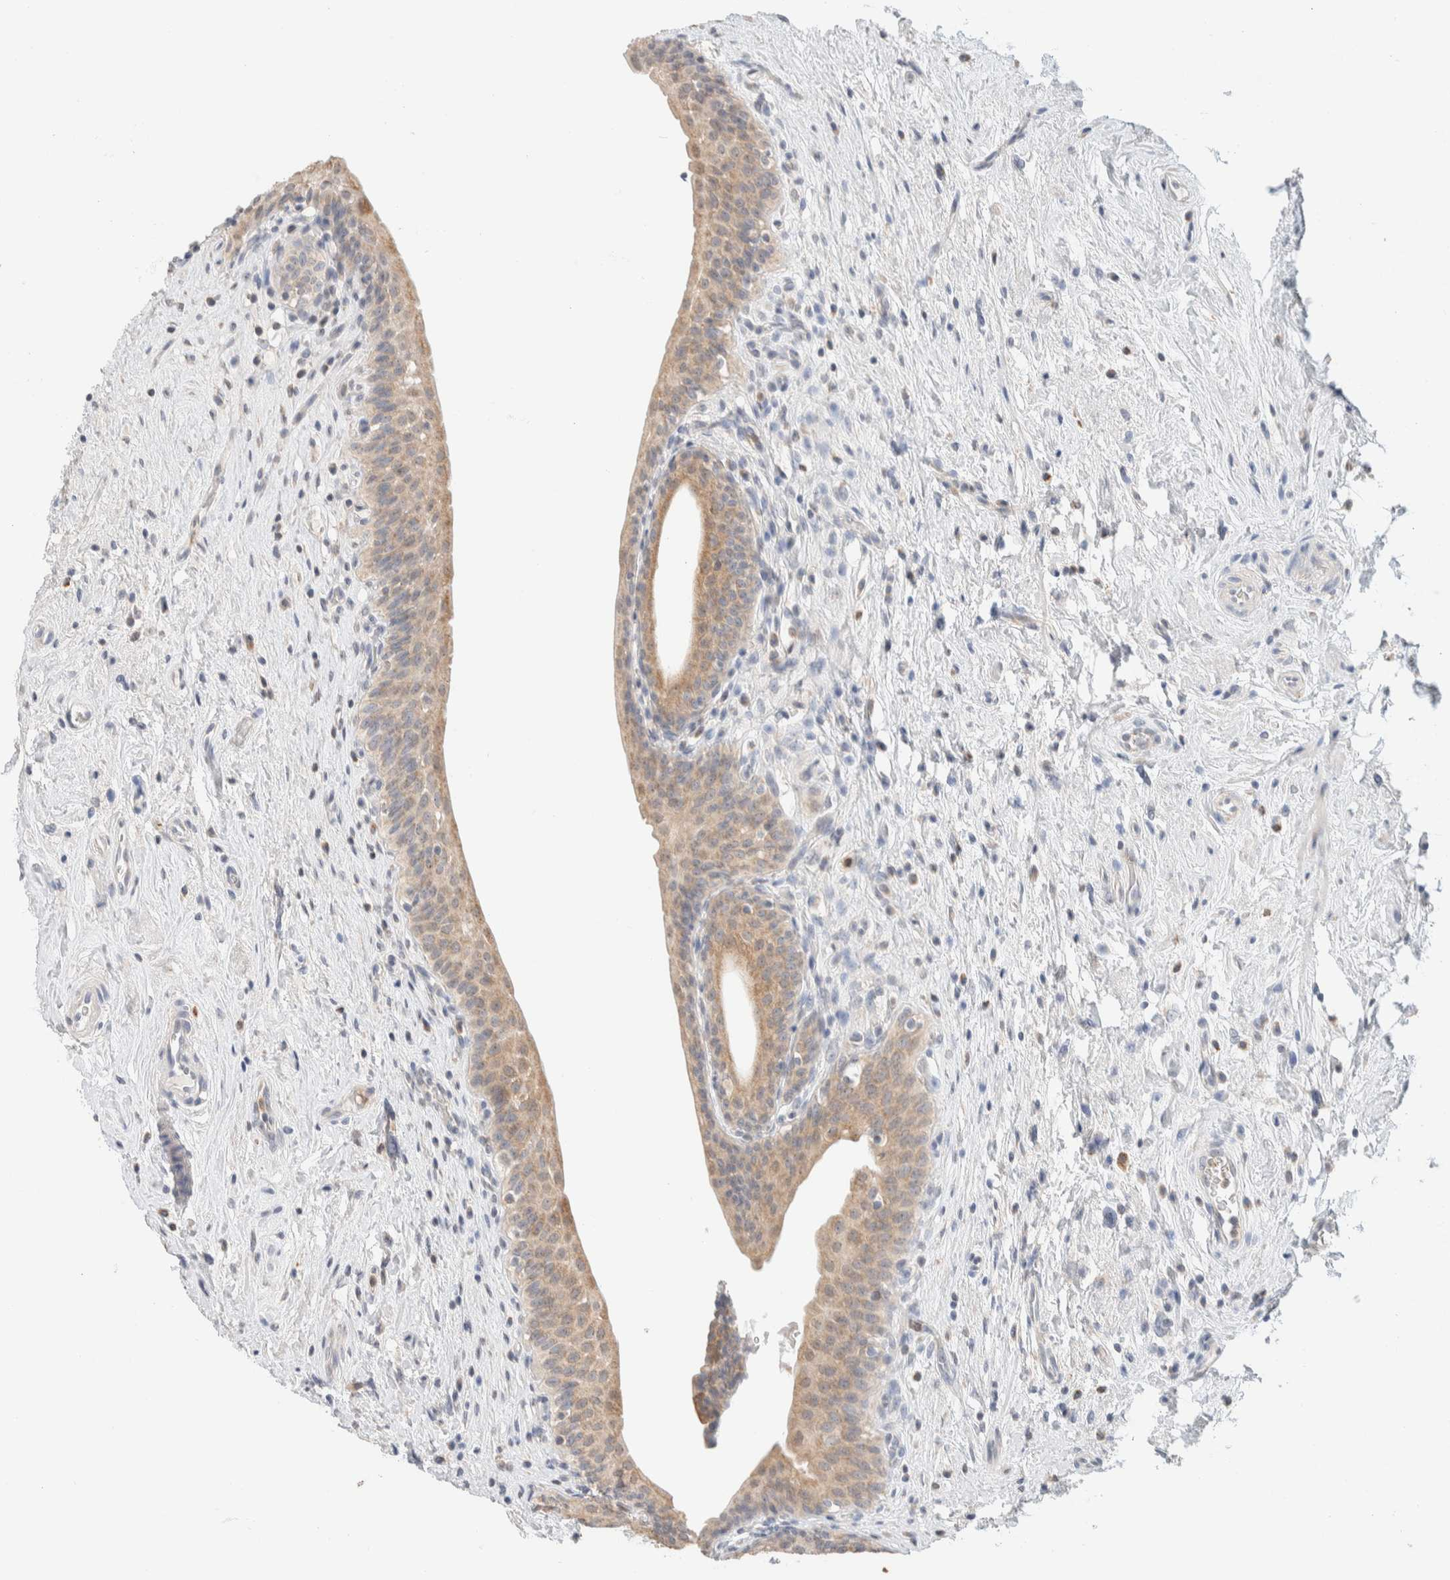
{"staining": {"intensity": "weak", "quantity": ">75%", "location": "cytoplasmic/membranous"}, "tissue": "urinary bladder", "cell_type": "Urothelial cells", "image_type": "normal", "snomed": [{"axis": "morphology", "description": "Normal tissue, NOS"}, {"axis": "topography", "description": "Urinary bladder"}], "caption": "Protein staining exhibits weak cytoplasmic/membranous staining in approximately >75% of urothelial cells in normal urinary bladder.", "gene": "HDHD3", "patient": {"sex": "male", "age": 83}}